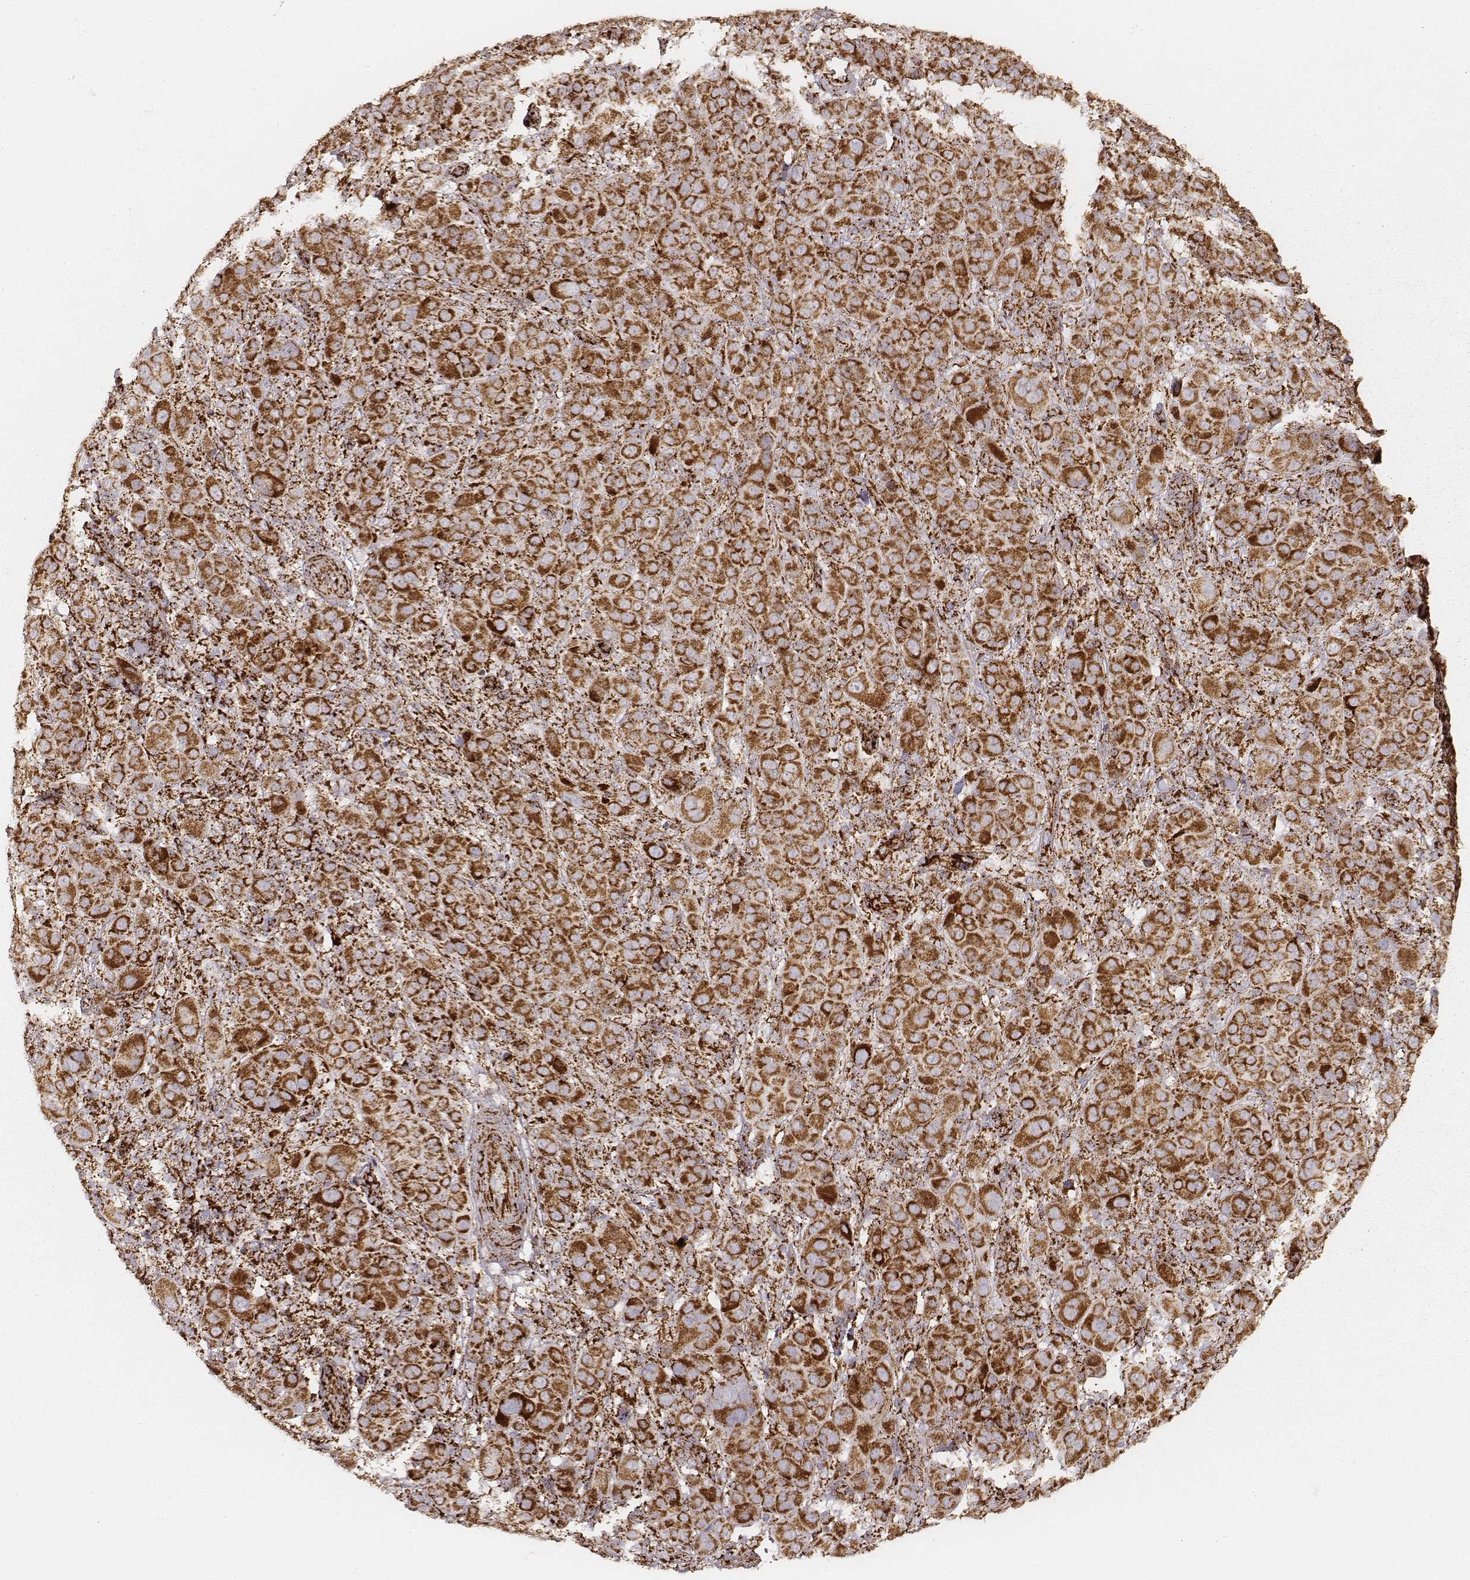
{"staining": {"intensity": "strong", "quantity": ">75%", "location": "cytoplasmic/membranous"}, "tissue": "melanoma", "cell_type": "Tumor cells", "image_type": "cancer", "snomed": [{"axis": "morphology", "description": "Malignant melanoma, NOS"}, {"axis": "topography", "description": "Skin"}], "caption": "There is high levels of strong cytoplasmic/membranous staining in tumor cells of malignant melanoma, as demonstrated by immunohistochemical staining (brown color).", "gene": "CS", "patient": {"sex": "female", "age": 87}}